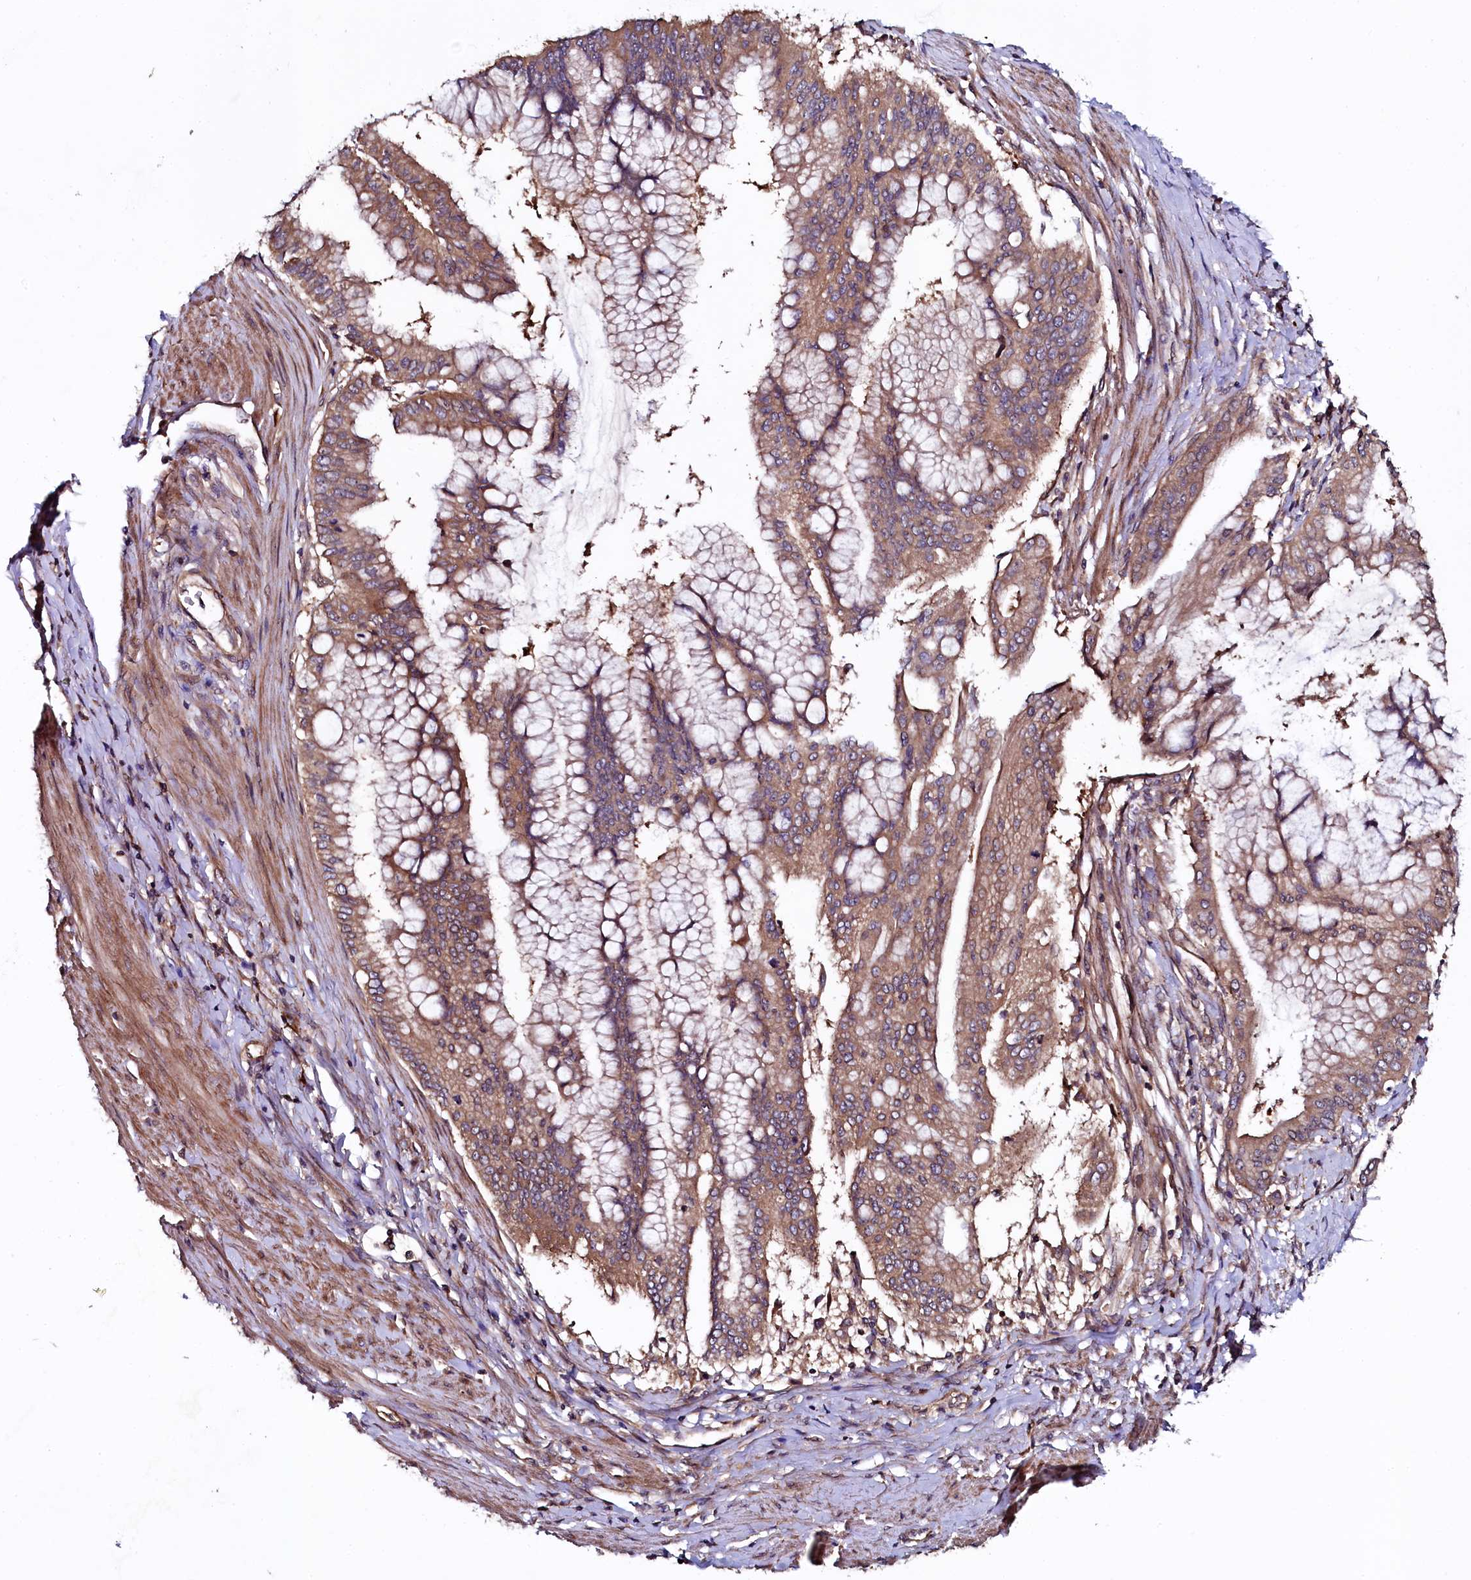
{"staining": {"intensity": "moderate", "quantity": ">75%", "location": "cytoplasmic/membranous"}, "tissue": "pancreatic cancer", "cell_type": "Tumor cells", "image_type": "cancer", "snomed": [{"axis": "morphology", "description": "Adenocarcinoma, NOS"}, {"axis": "topography", "description": "Pancreas"}], "caption": "Immunohistochemistry (IHC) of pancreatic cancer exhibits medium levels of moderate cytoplasmic/membranous staining in approximately >75% of tumor cells. (Stains: DAB (3,3'-diaminobenzidine) in brown, nuclei in blue, Microscopy: brightfield microscopy at high magnification).", "gene": "USPL1", "patient": {"sex": "male", "age": 46}}